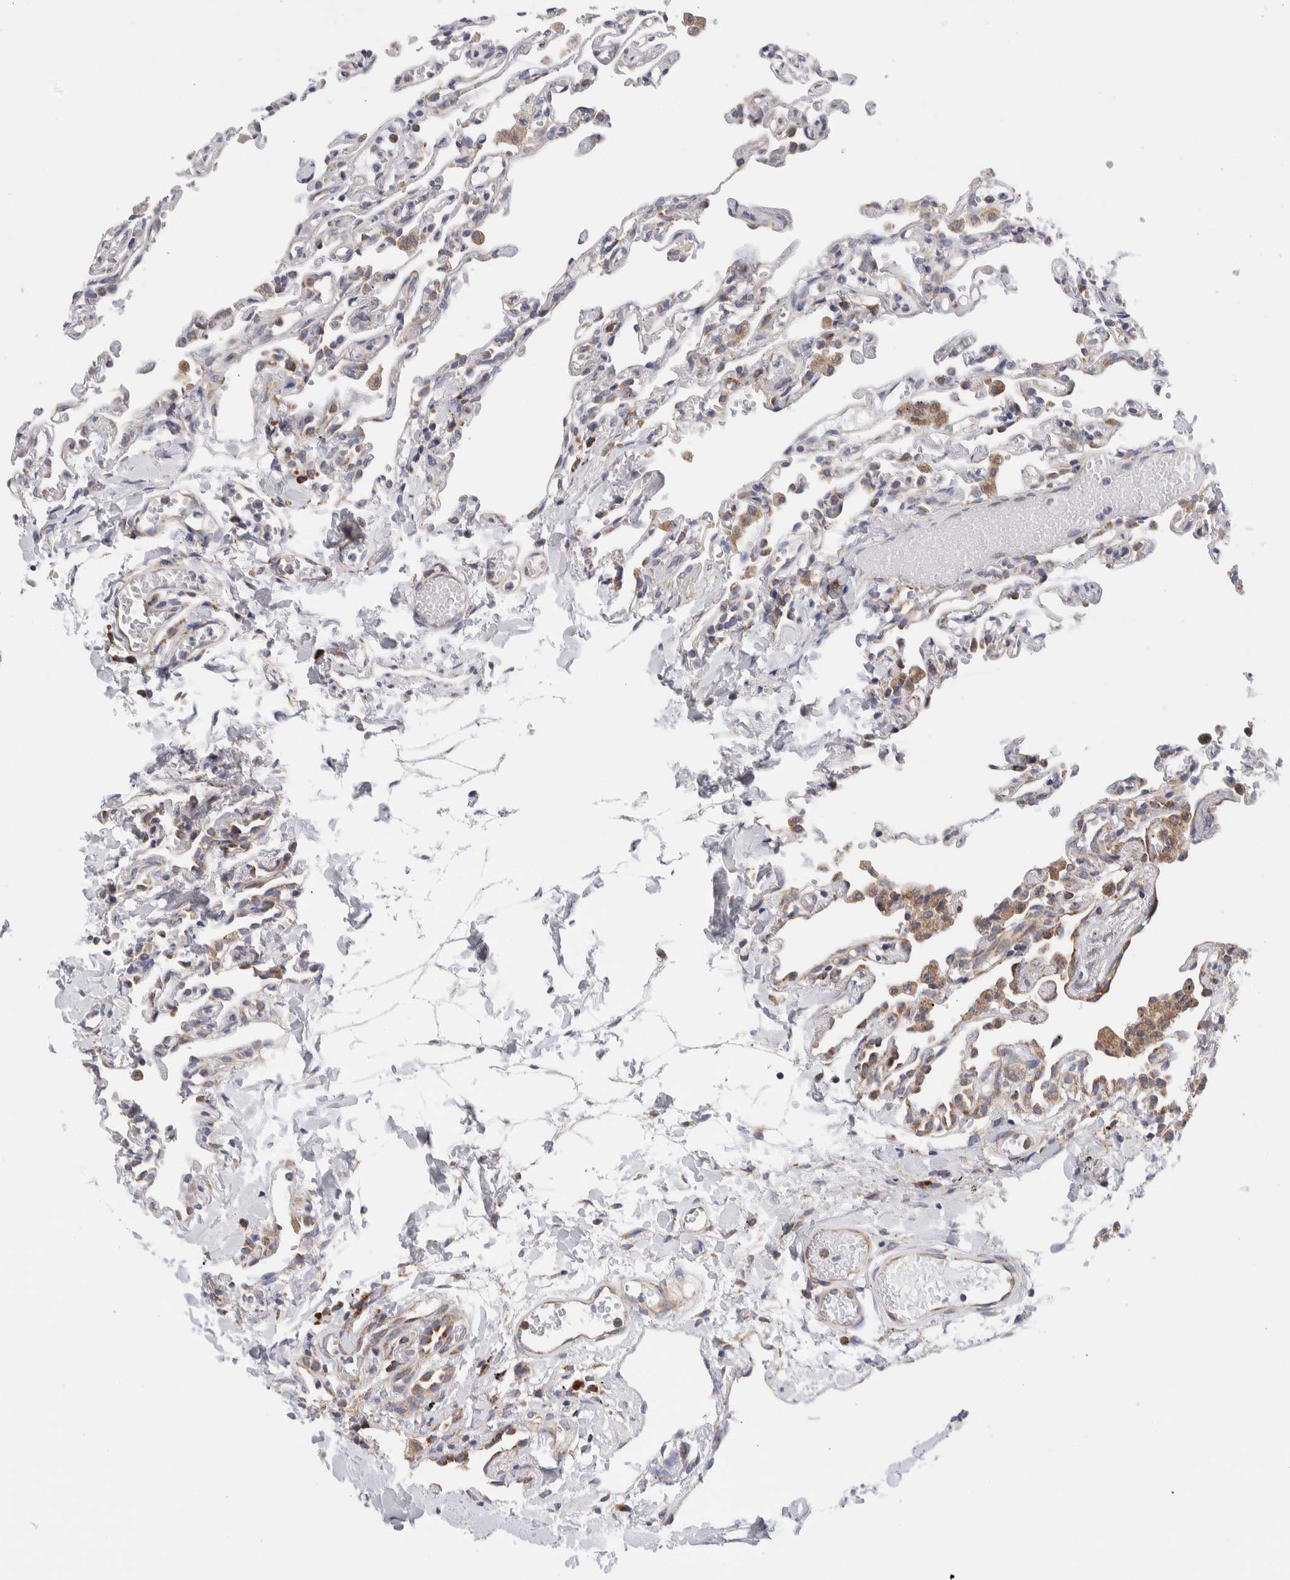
{"staining": {"intensity": "weak", "quantity": "25%-75%", "location": "cytoplasmic/membranous"}, "tissue": "lung", "cell_type": "Alveolar cells", "image_type": "normal", "snomed": [{"axis": "morphology", "description": "Normal tissue, NOS"}, {"axis": "topography", "description": "Lung"}], "caption": "Immunohistochemical staining of normal lung shows 25%-75% levels of weak cytoplasmic/membranous protein staining in approximately 25%-75% of alveolar cells.", "gene": "RACK1", "patient": {"sex": "male", "age": 21}}